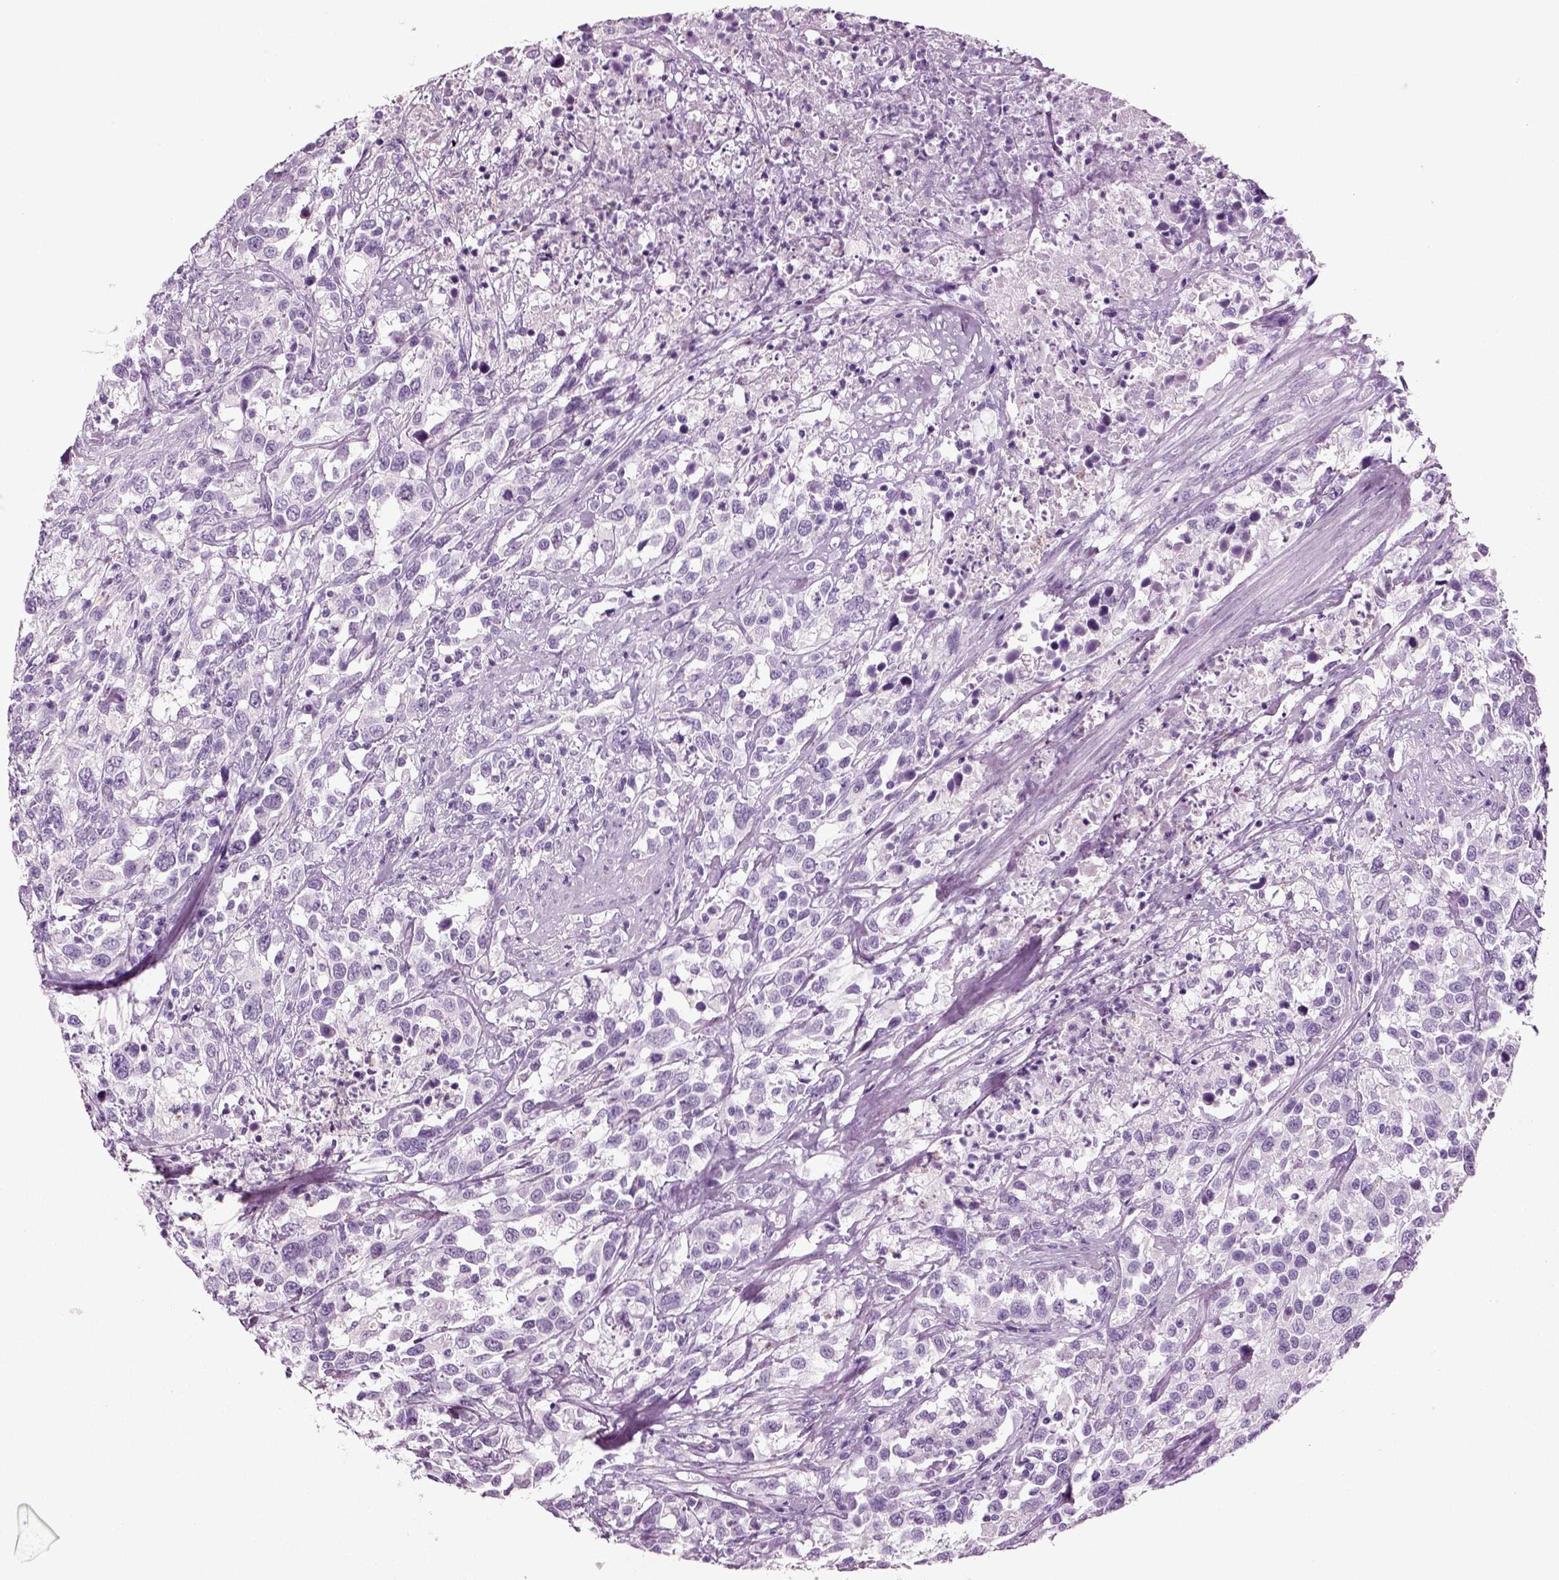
{"staining": {"intensity": "negative", "quantity": "none", "location": "none"}, "tissue": "urothelial cancer", "cell_type": "Tumor cells", "image_type": "cancer", "snomed": [{"axis": "morphology", "description": "Urothelial carcinoma, NOS"}, {"axis": "morphology", "description": "Urothelial carcinoma, High grade"}, {"axis": "topography", "description": "Urinary bladder"}], "caption": "DAB (3,3'-diaminobenzidine) immunohistochemical staining of urothelial cancer shows no significant expression in tumor cells.", "gene": "CRABP1", "patient": {"sex": "female", "age": 64}}